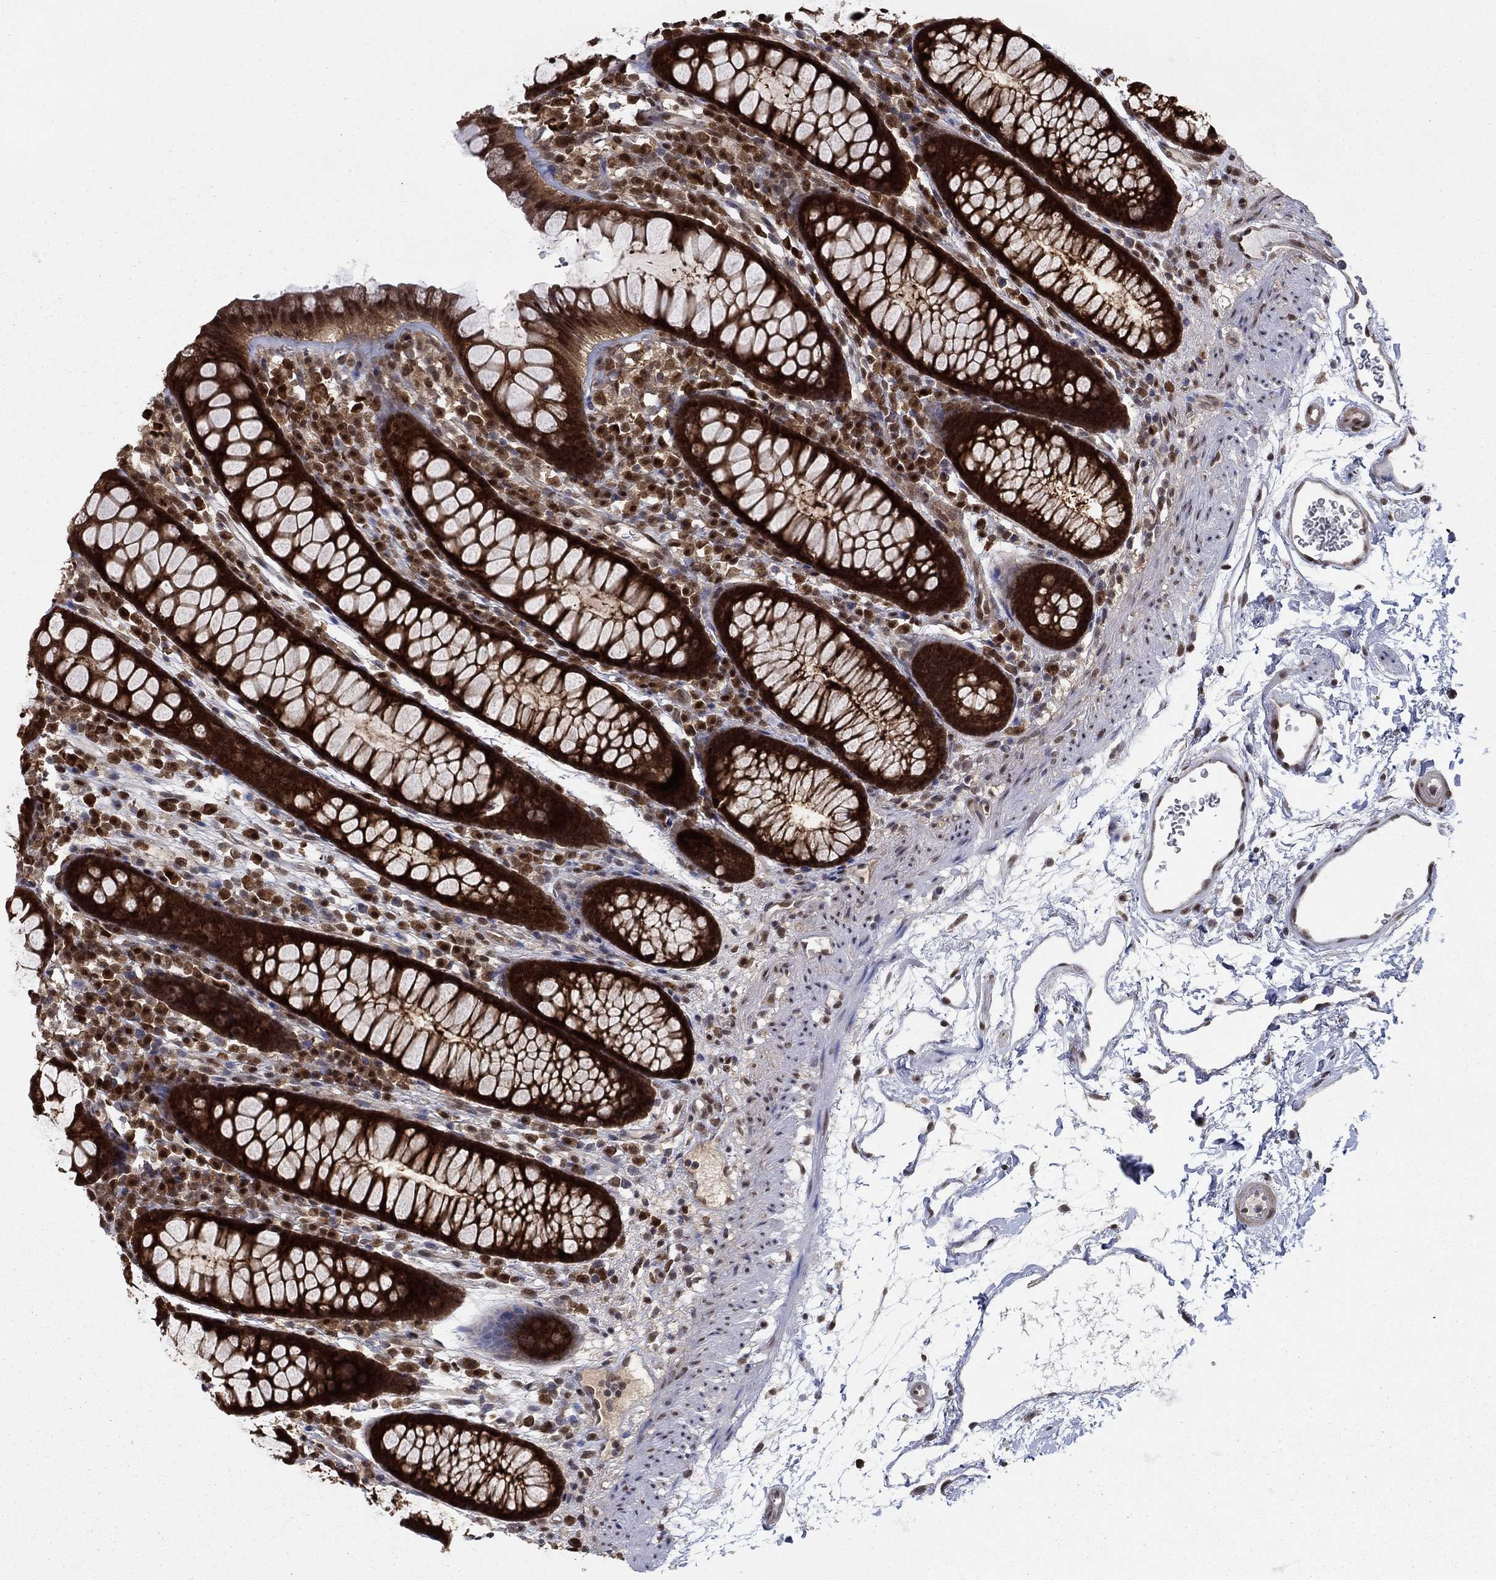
{"staining": {"intensity": "negative", "quantity": "none", "location": "none"}, "tissue": "colon", "cell_type": "Endothelial cells", "image_type": "normal", "snomed": [{"axis": "morphology", "description": "Normal tissue, NOS"}, {"axis": "topography", "description": "Colon"}], "caption": "A photomicrograph of colon stained for a protein demonstrates no brown staining in endothelial cells.", "gene": "FKBP4", "patient": {"sex": "male", "age": 76}}